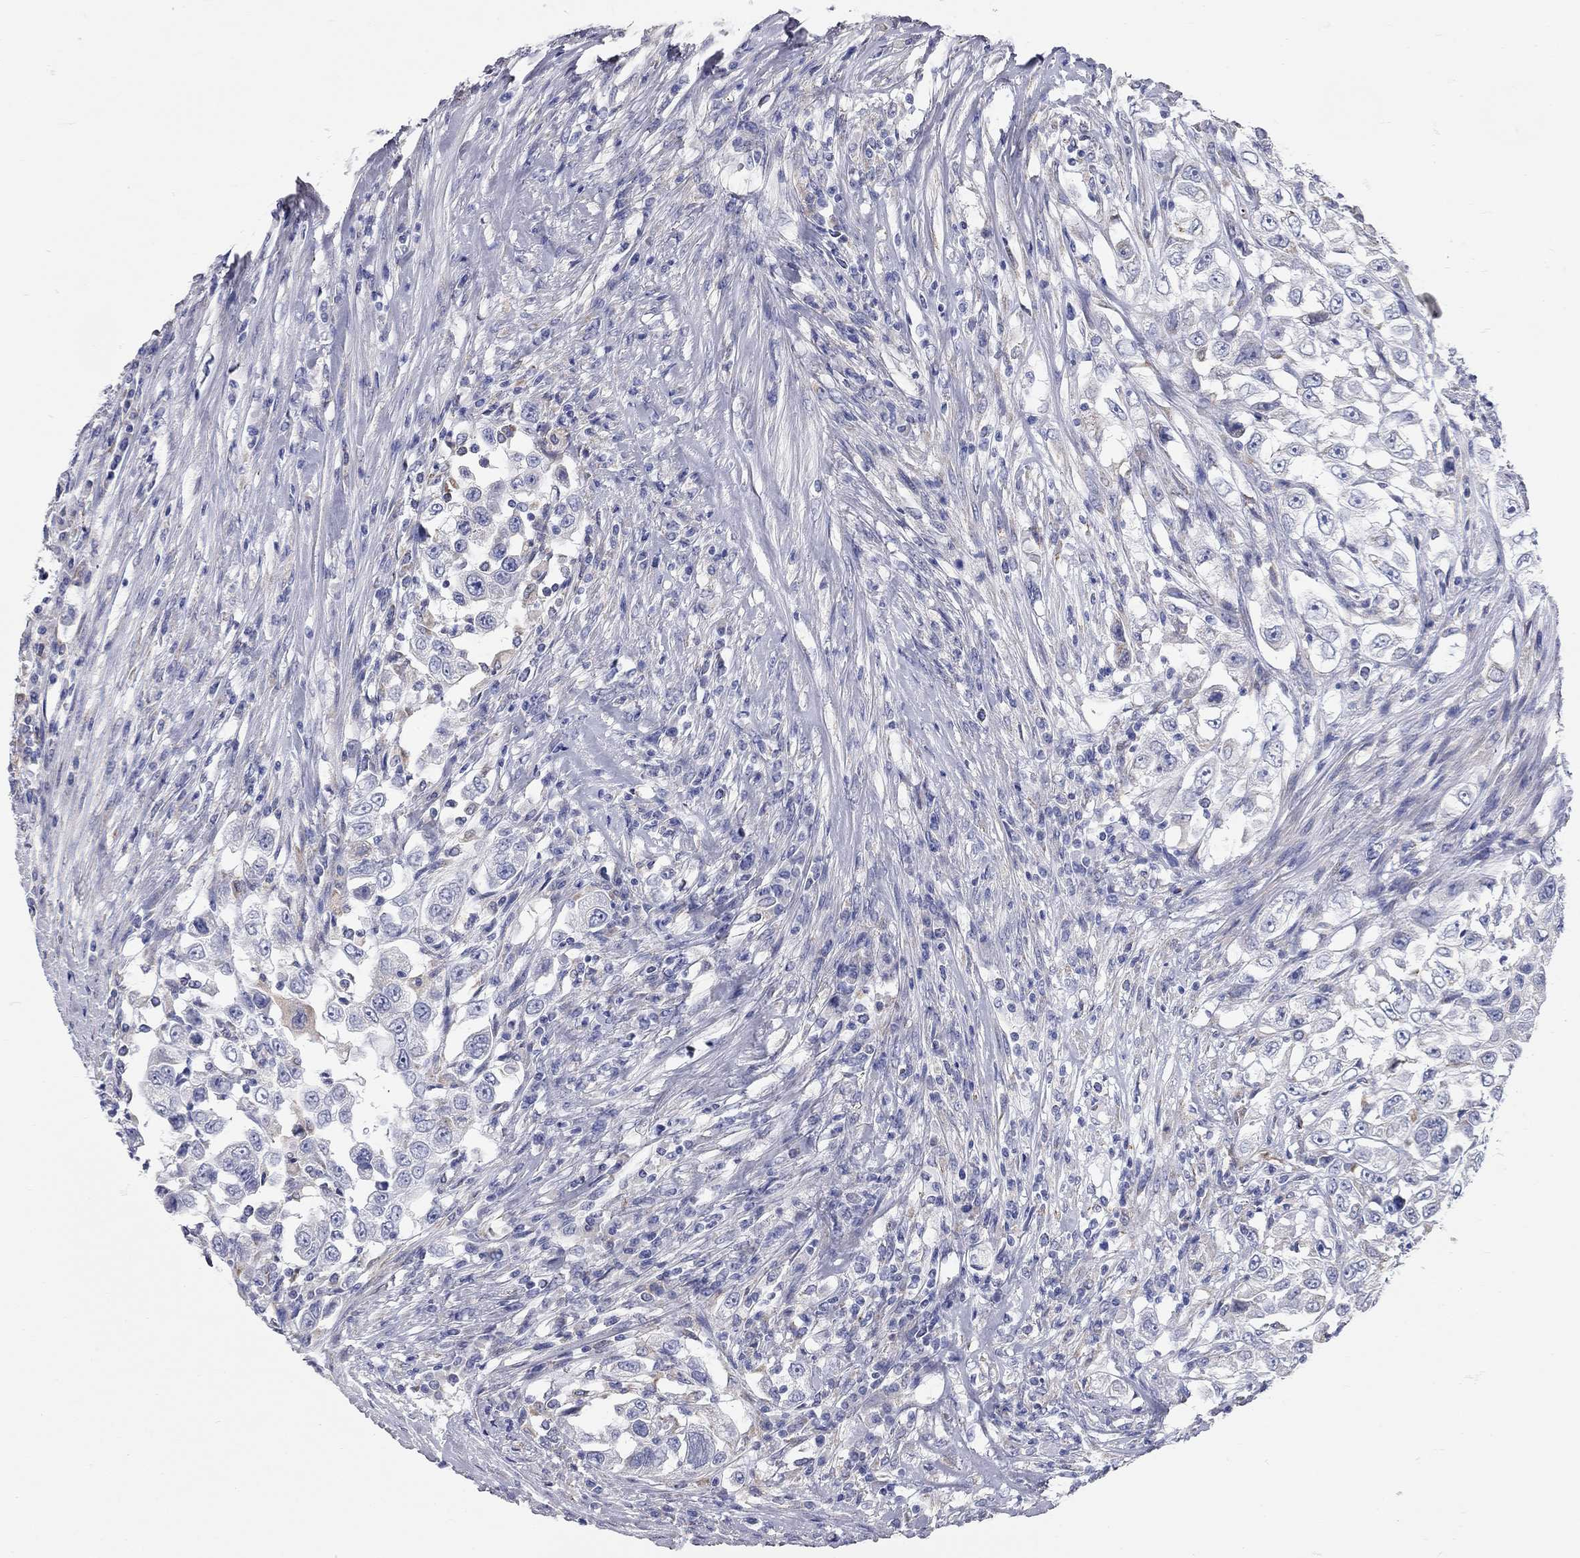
{"staining": {"intensity": "negative", "quantity": "none", "location": "none"}, "tissue": "urothelial cancer", "cell_type": "Tumor cells", "image_type": "cancer", "snomed": [{"axis": "morphology", "description": "Urothelial carcinoma, High grade"}, {"axis": "topography", "description": "Urinary bladder"}], "caption": "There is no significant expression in tumor cells of urothelial cancer.", "gene": "XAGE2", "patient": {"sex": "female", "age": 56}}